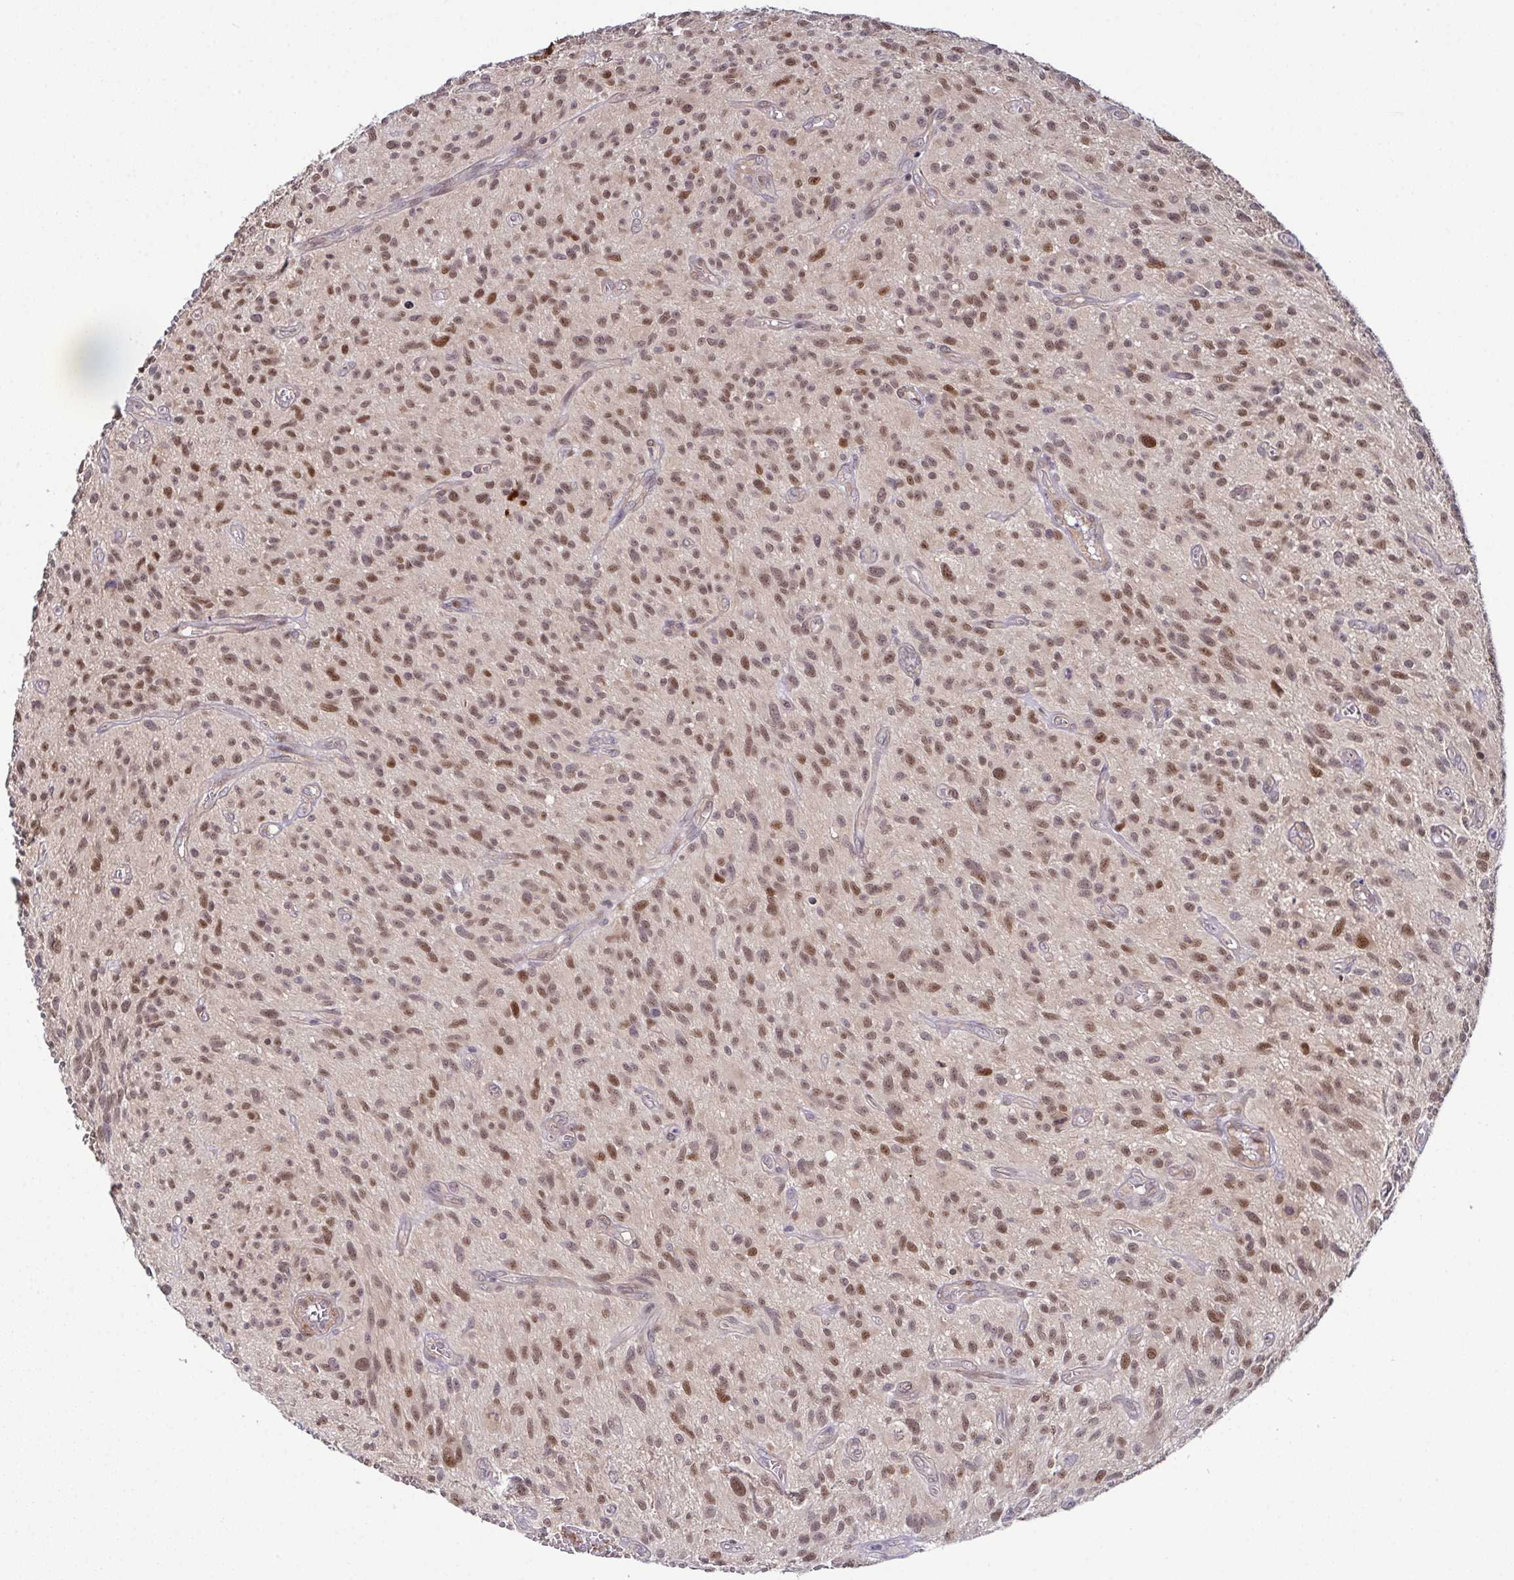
{"staining": {"intensity": "moderate", "quantity": ">75%", "location": "nuclear"}, "tissue": "glioma", "cell_type": "Tumor cells", "image_type": "cancer", "snomed": [{"axis": "morphology", "description": "Glioma, malignant, High grade"}, {"axis": "topography", "description": "Brain"}], "caption": "Approximately >75% of tumor cells in human malignant high-grade glioma show moderate nuclear protein staining as visualized by brown immunohistochemical staining.", "gene": "DNAJB1", "patient": {"sex": "male", "age": 75}}